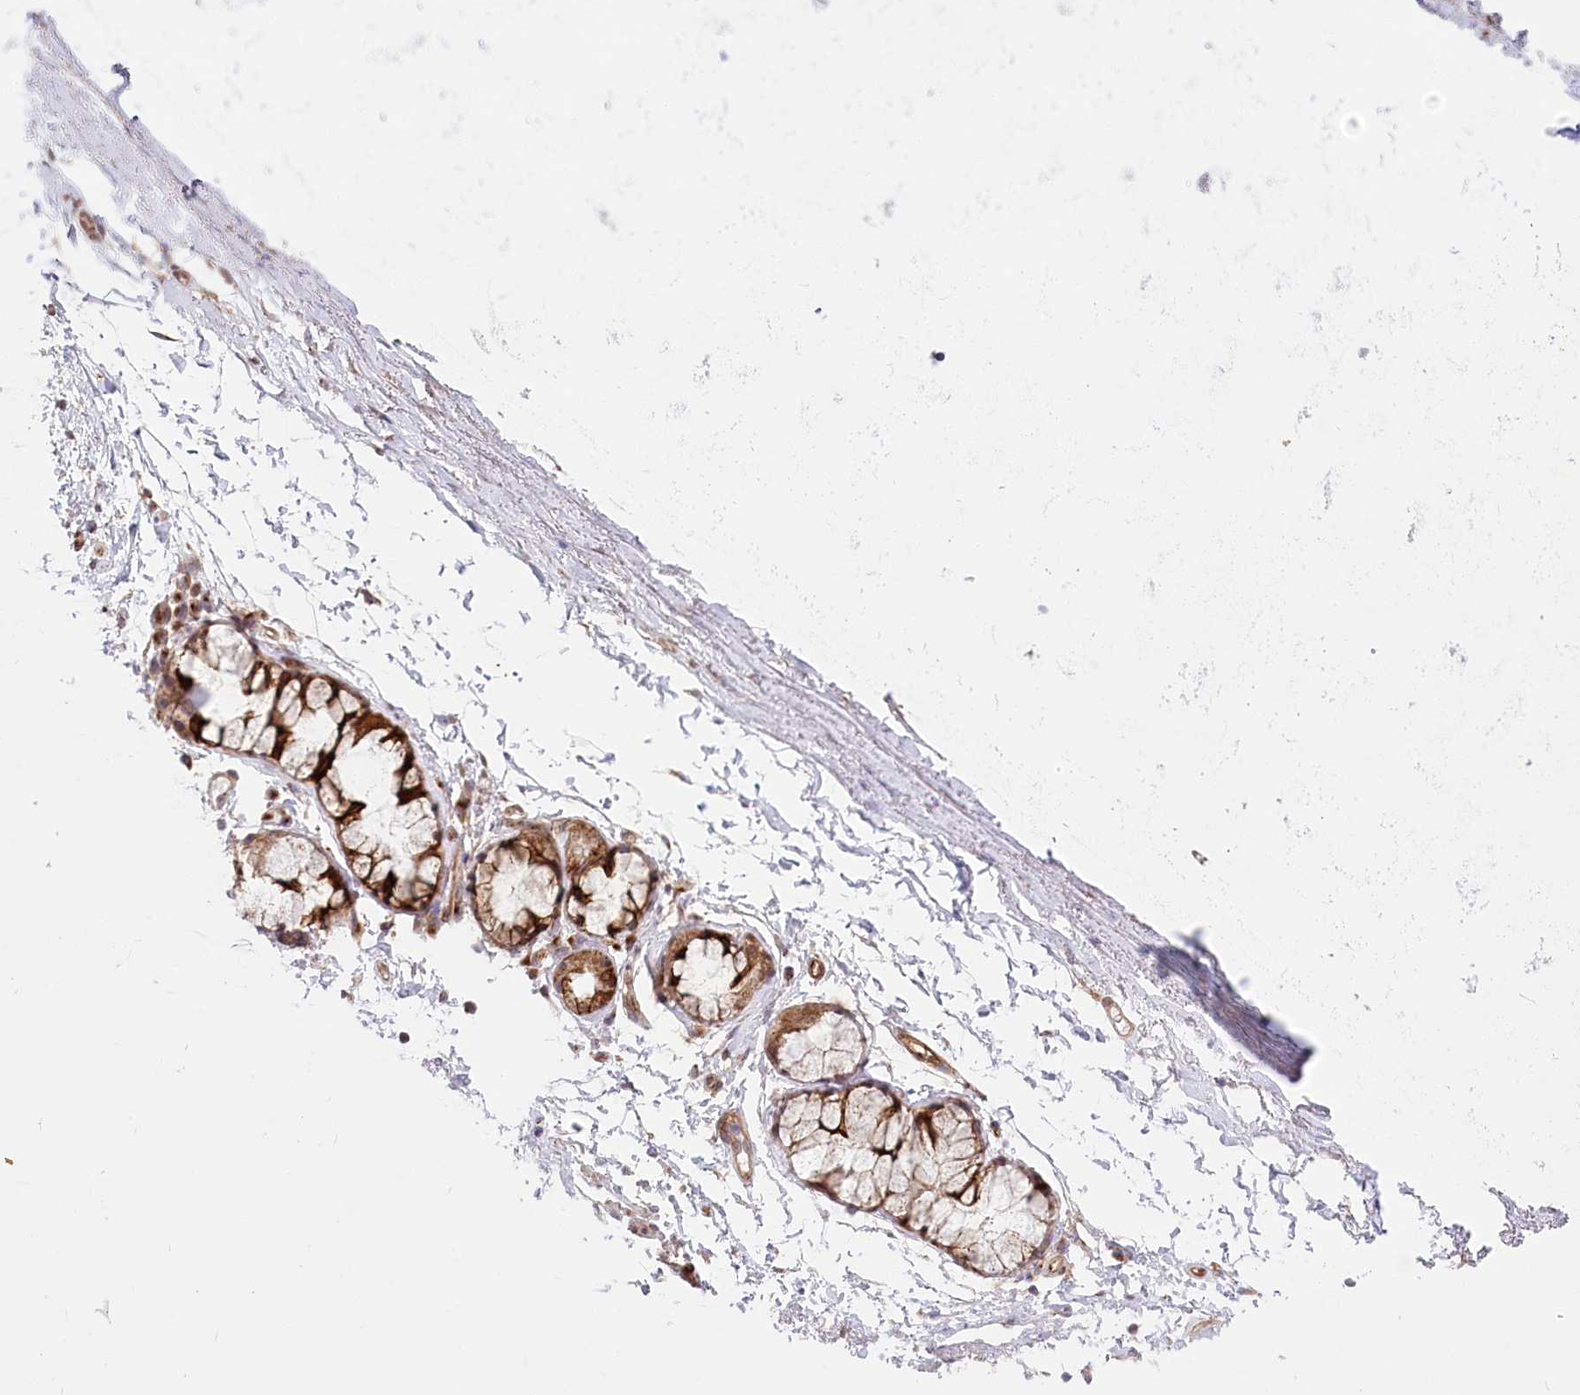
{"staining": {"intensity": "negative", "quantity": "none", "location": "none"}, "tissue": "adipose tissue", "cell_type": "Adipocytes", "image_type": "normal", "snomed": [{"axis": "morphology", "description": "Normal tissue, NOS"}, {"axis": "topography", "description": "Cartilage tissue"}, {"axis": "topography", "description": "Bronchus"}], "caption": "High magnification brightfield microscopy of benign adipose tissue stained with DAB (3,3'-diaminobenzidine) (brown) and counterstained with hematoxylin (blue): adipocytes show no significant expression.", "gene": "COMMD3", "patient": {"sex": "female", "age": 73}}